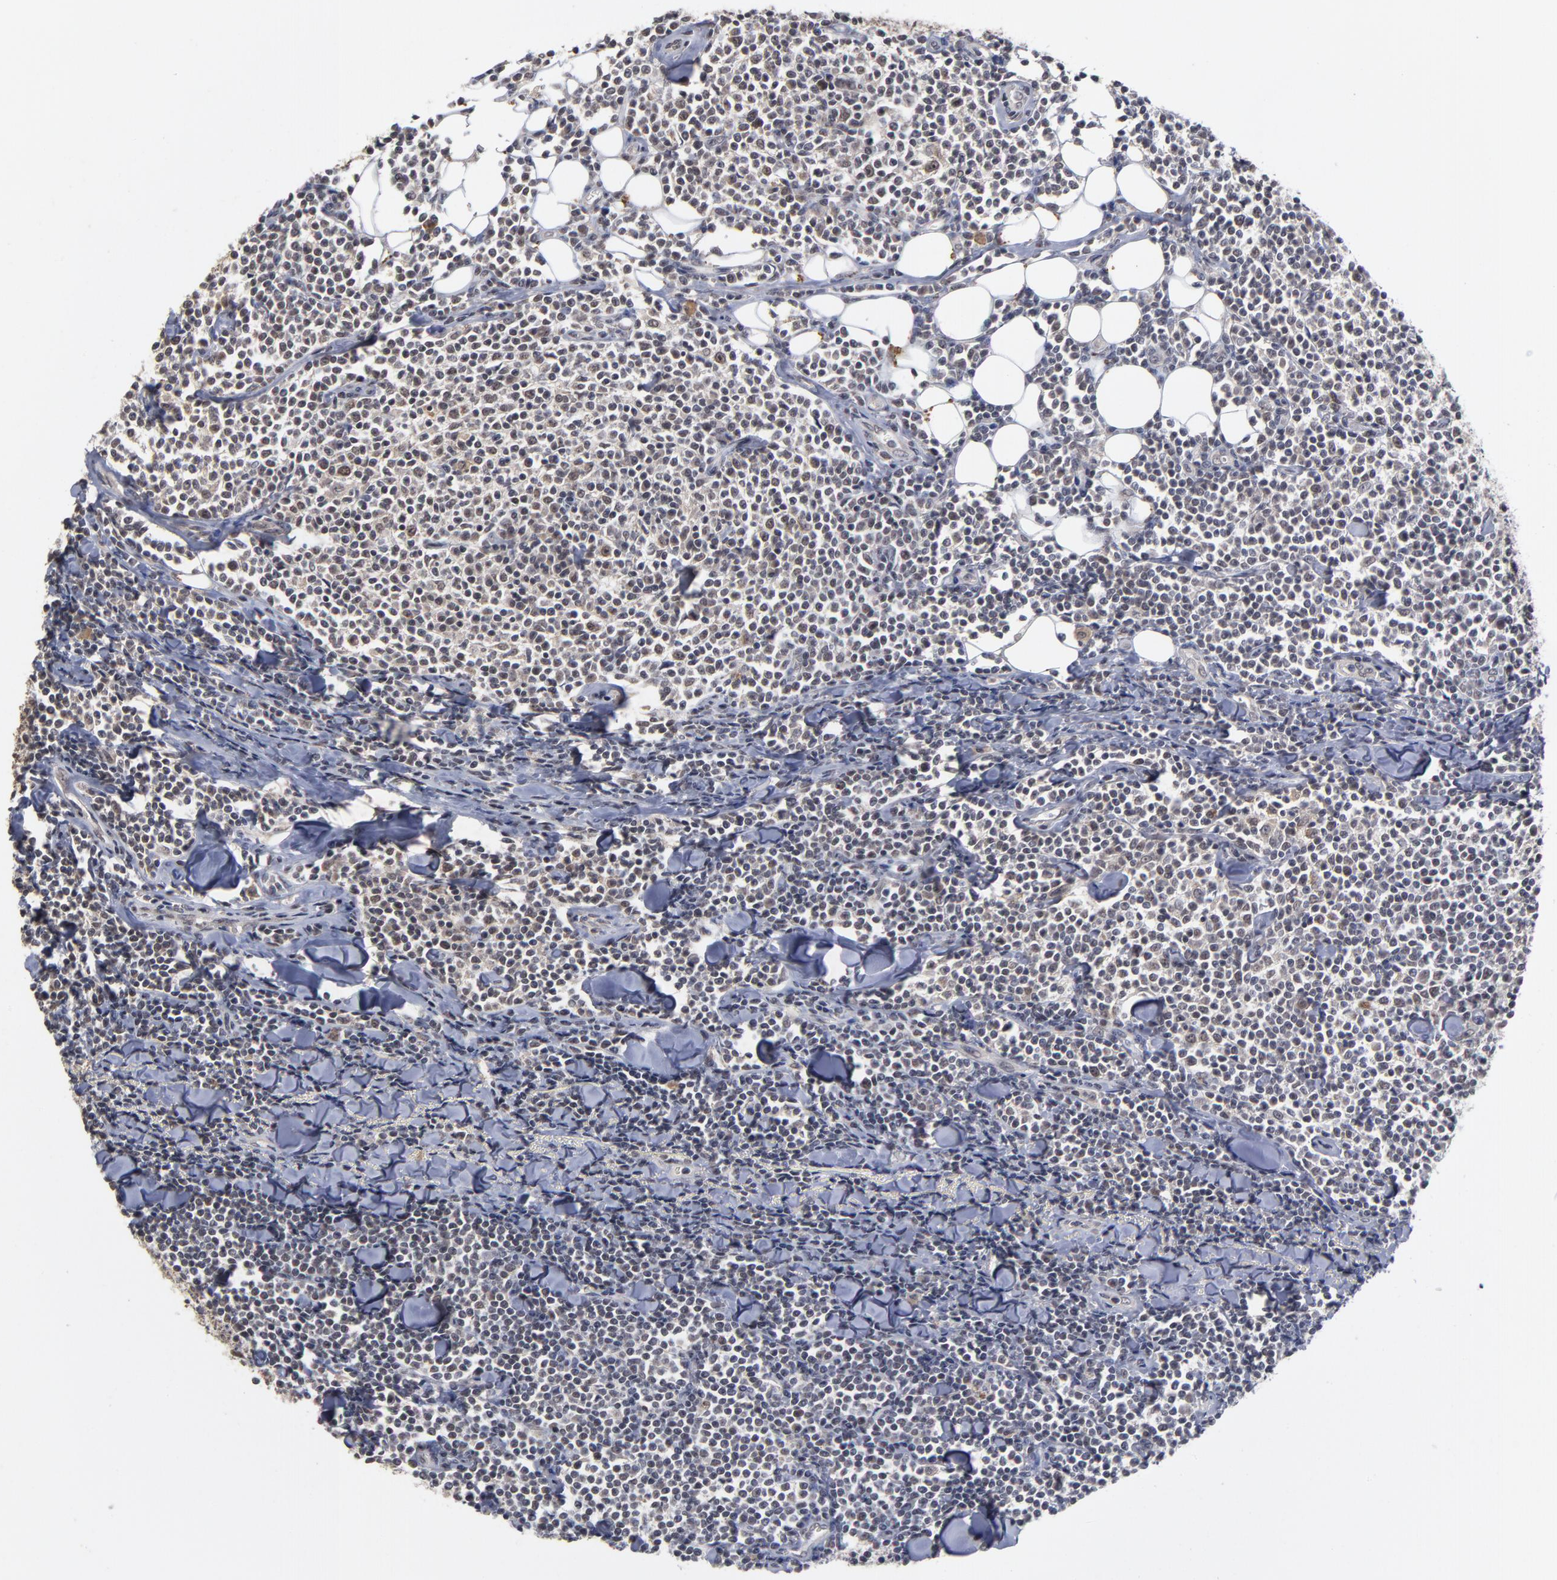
{"staining": {"intensity": "weak", "quantity": ">75%", "location": "cytoplasmic/membranous"}, "tissue": "lymphoma", "cell_type": "Tumor cells", "image_type": "cancer", "snomed": [{"axis": "morphology", "description": "Malignant lymphoma, non-Hodgkin's type, Low grade"}, {"axis": "topography", "description": "Soft tissue"}], "caption": "An image showing weak cytoplasmic/membranous expression in about >75% of tumor cells in lymphoma, as visualized by brown immunohistochemical staining.", "gene": "WSB1", "patient": {"sex": "male", "age": 92}}